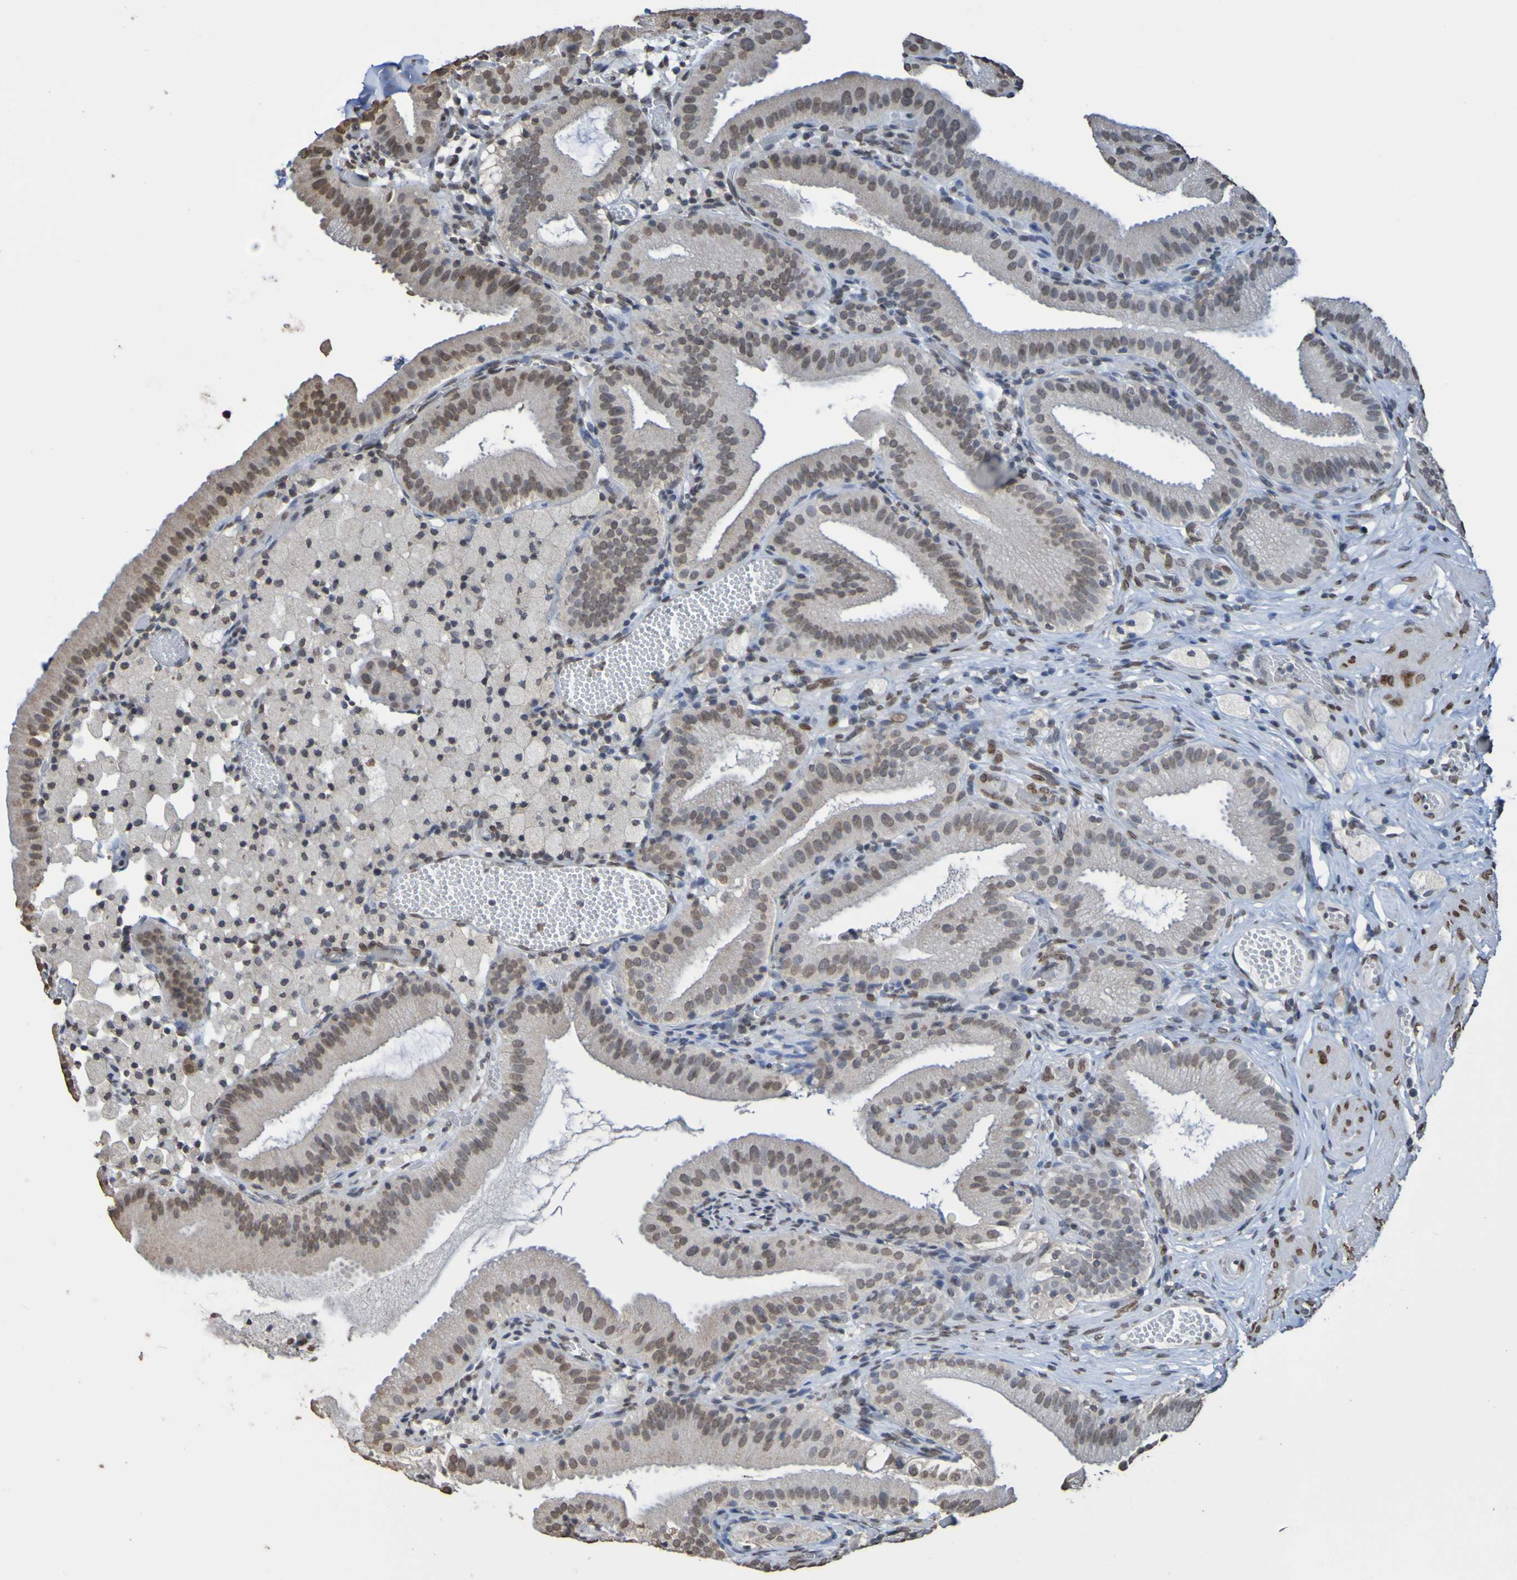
{"staining": {"intensity": "moderate", "quantity": "25%-75%", "location": "cytoplasmic/membranous,nuclear"}, "tissue": "gallbladder", "cell_type": "Glandular cells", "image_type": "normal", "snomed": [{"axis": "morphology", "description": "Normal tissue, NOS"}, {"axis": "topography", "description": "Gallbladder"}], "caption": "Protein staining shows moderate cytoplasmic/membranous,nuclear positivity in about 25%-75% of glandular cells in unremarkable gallbladder.", "gene": "ALKBH2", "patient": {"sex": "male", "age": 54}}